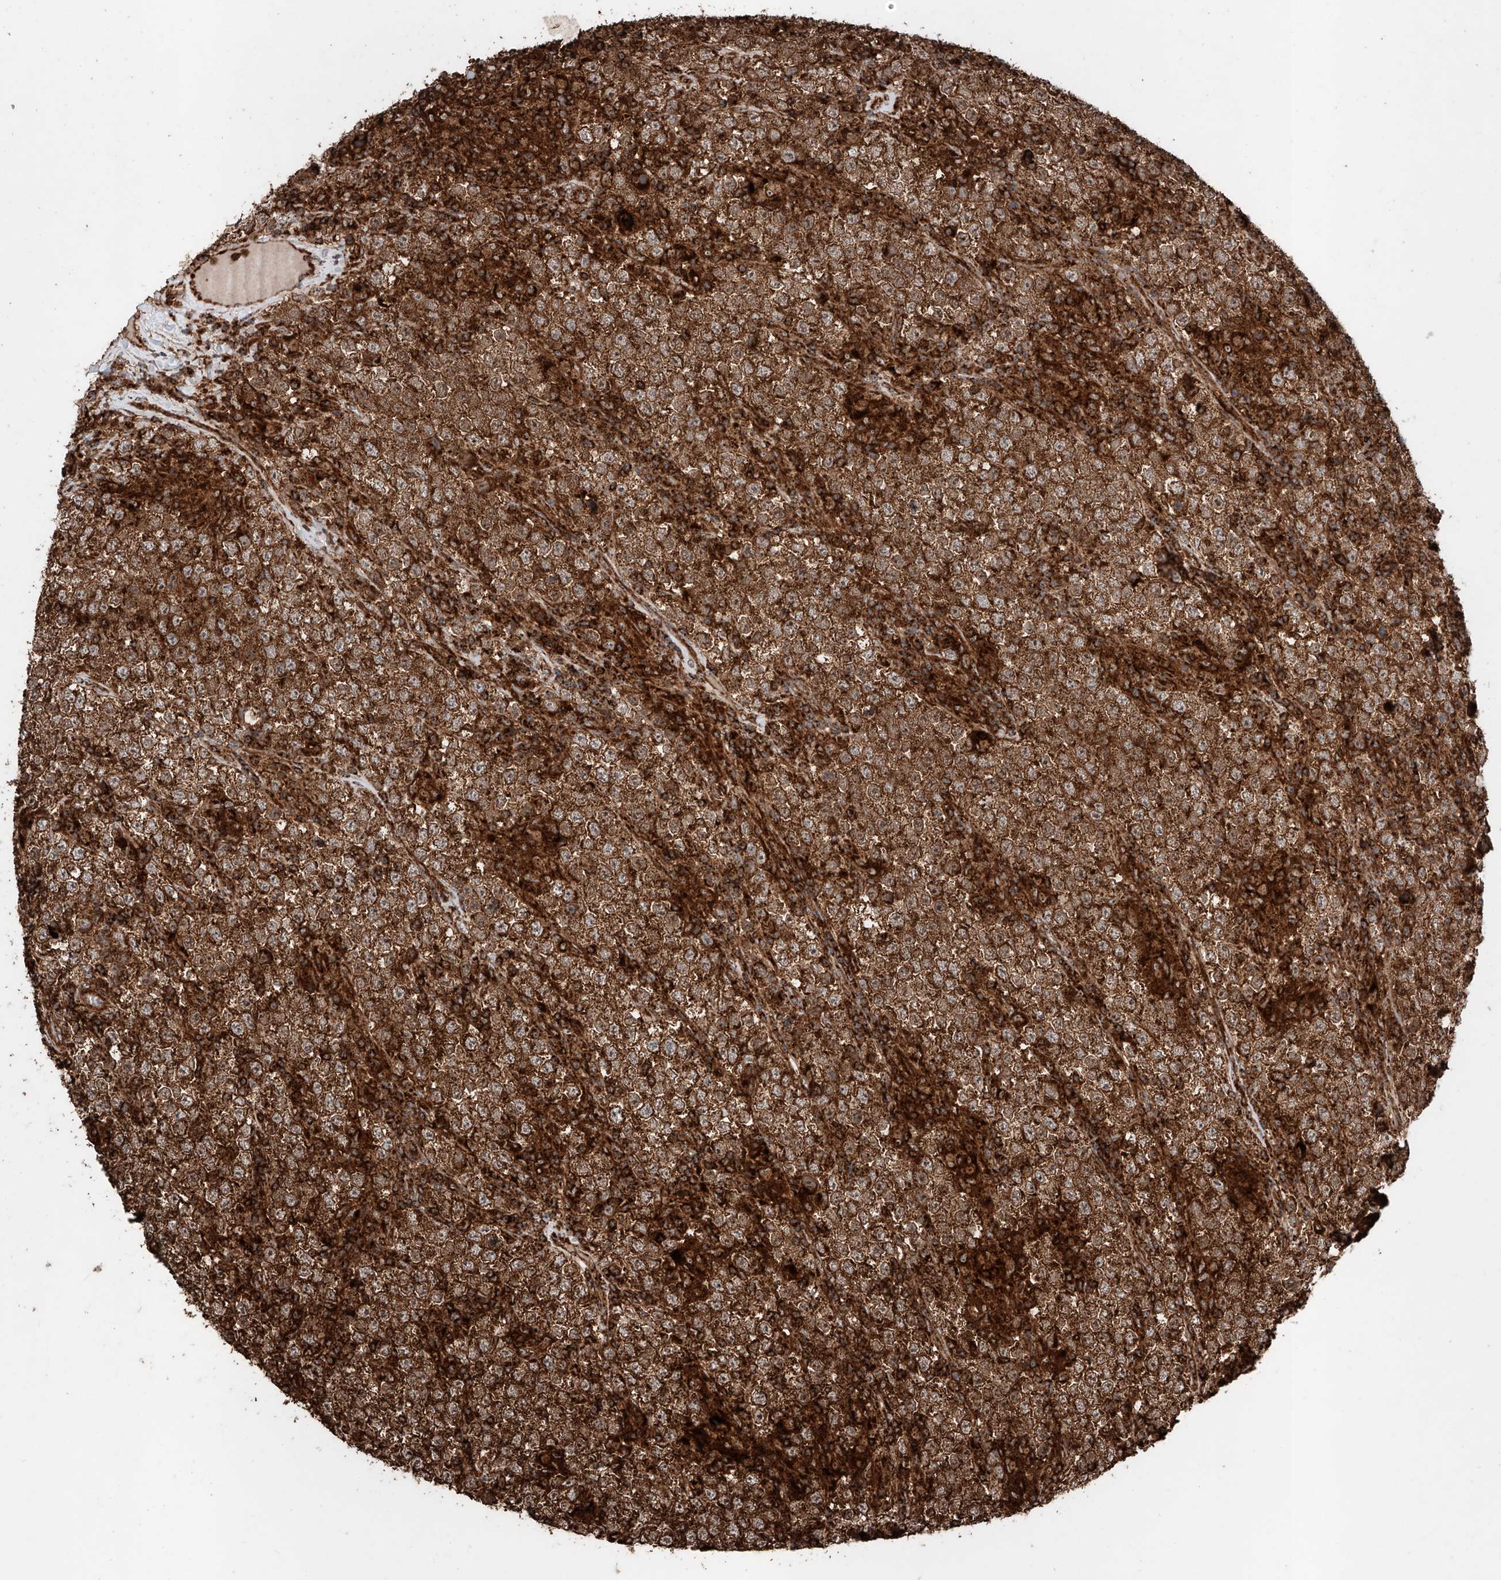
{"staining": {"intensity": "strong", "quantity": ">75%", "location": "cytoplasmic/membranous"}, "tissue": "testis cancer", "cell_type": "Tumor cells", "image_type": "cancer", "snomed": [{"axis": "morphology", "description": "Normal tissue, NOS"}, {"axis": "morphology", "description": "Urothelial carcinoma, High grade"}, {"axis": "morphology", "description": "Seminoma, NOS"}, {"axis": "morphology", "description": "Carcinoma, Embryonal, NOS"}, {"axis": "topography", "description": "Urinary bladder"}, {"axis": "topography", "description": "Testis"}], "caption": "This histopathology image demonstrates IHC staining of testis cancer, with high strong cytoplasmic/membranous staining in approximately >75% of tumor cells.", "gene": "PISD", "patient": {"sex": "male", "age": 41}}